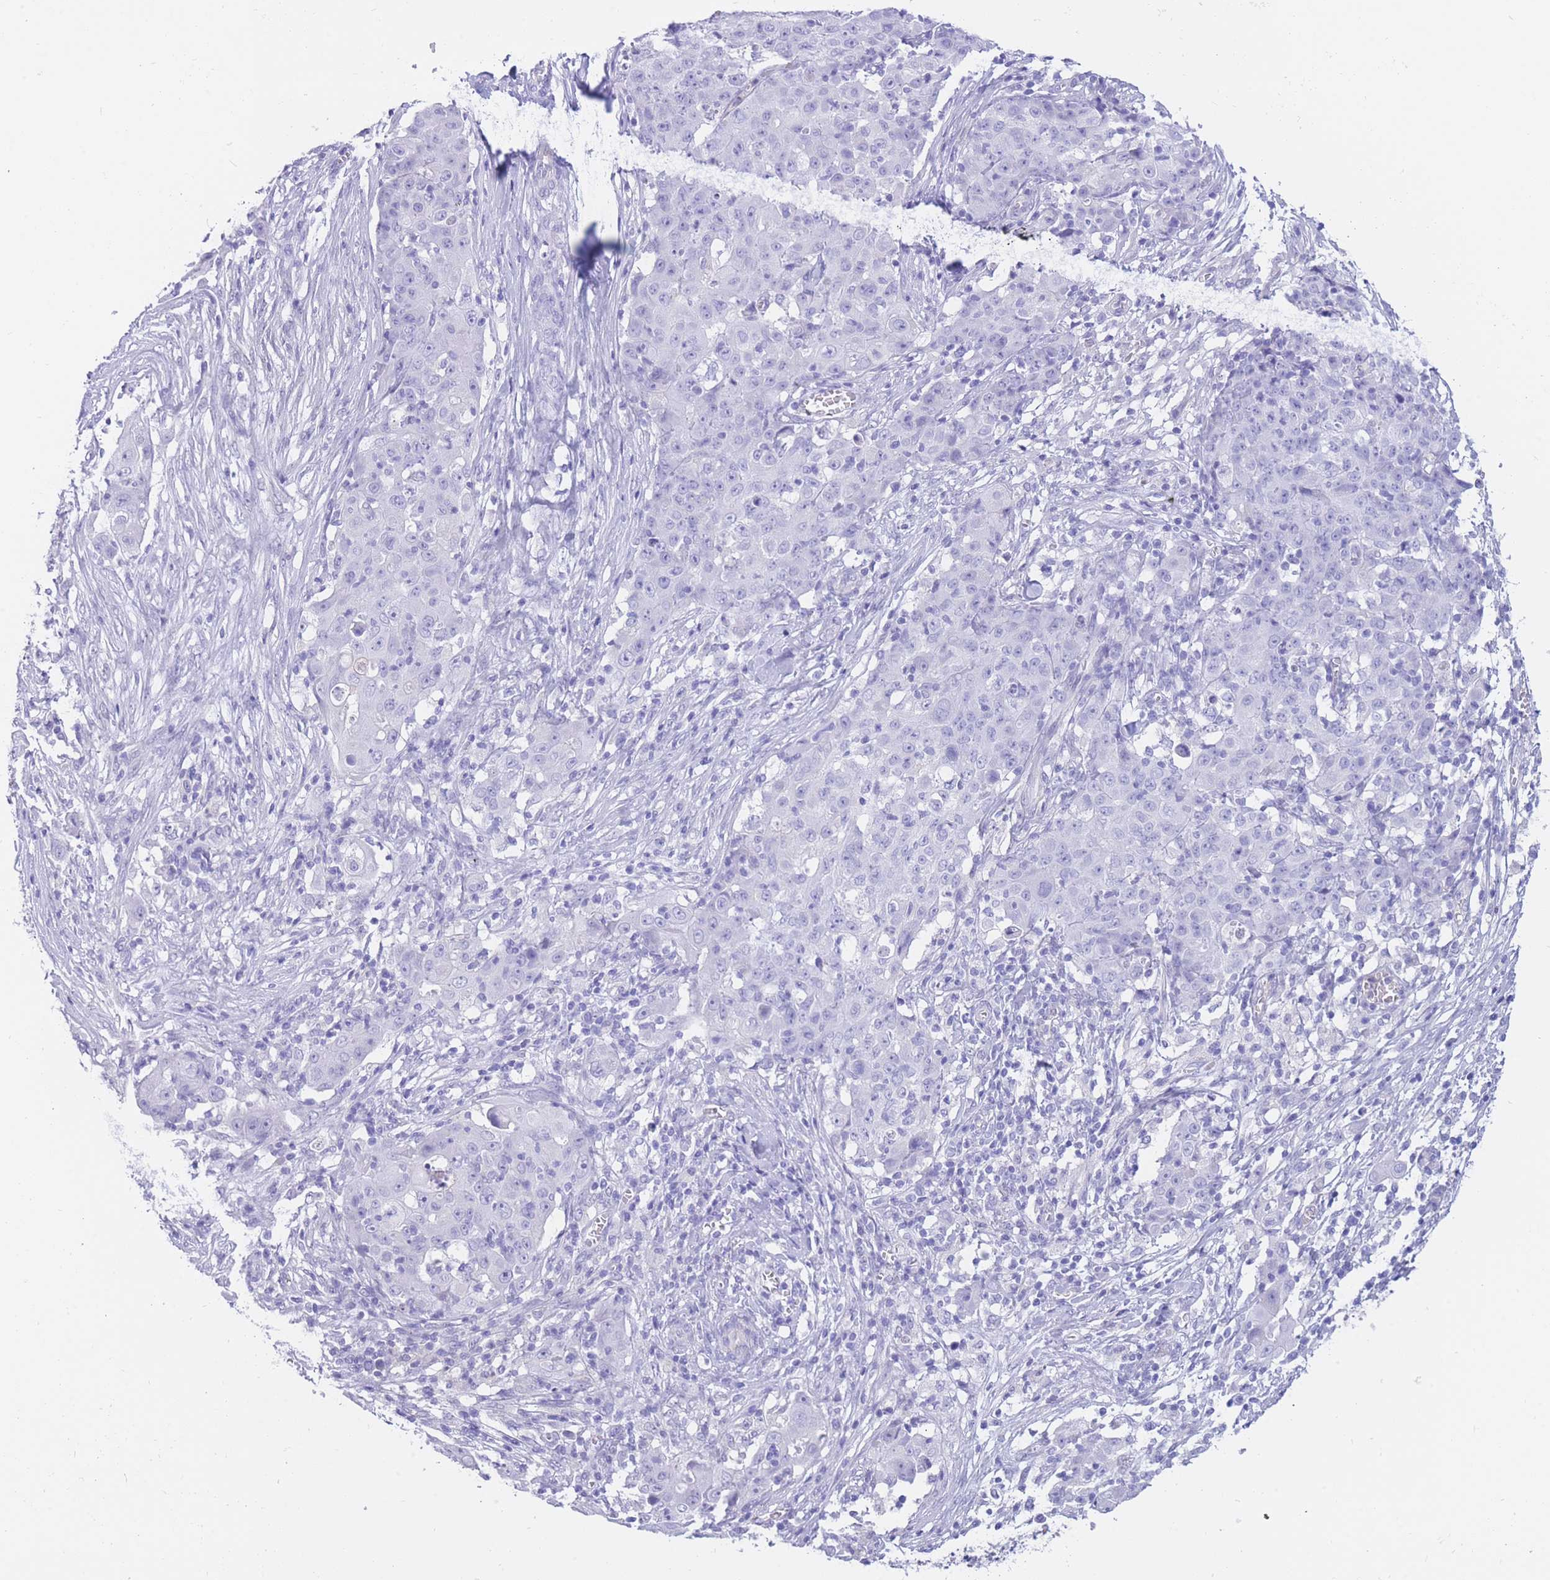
{"staining": {"intensity": "negative", "quantity": "none", "location": "none"}, "tissue": "ovarian cancer", "cell_type": "Tumor cells", "image_type": "cancer", "snomed": [{"axis": "morphology", "description": "Carcinoma, endometroid"}, {"axis": "topography", "description": "Ovary"}], "caption": "The histopathology image shows no significant positivity in tumor cells of endometroid carcinoma (ovarian).", "gene": "SULT1A1", "patient": {"sex": "female", "age": 42}}